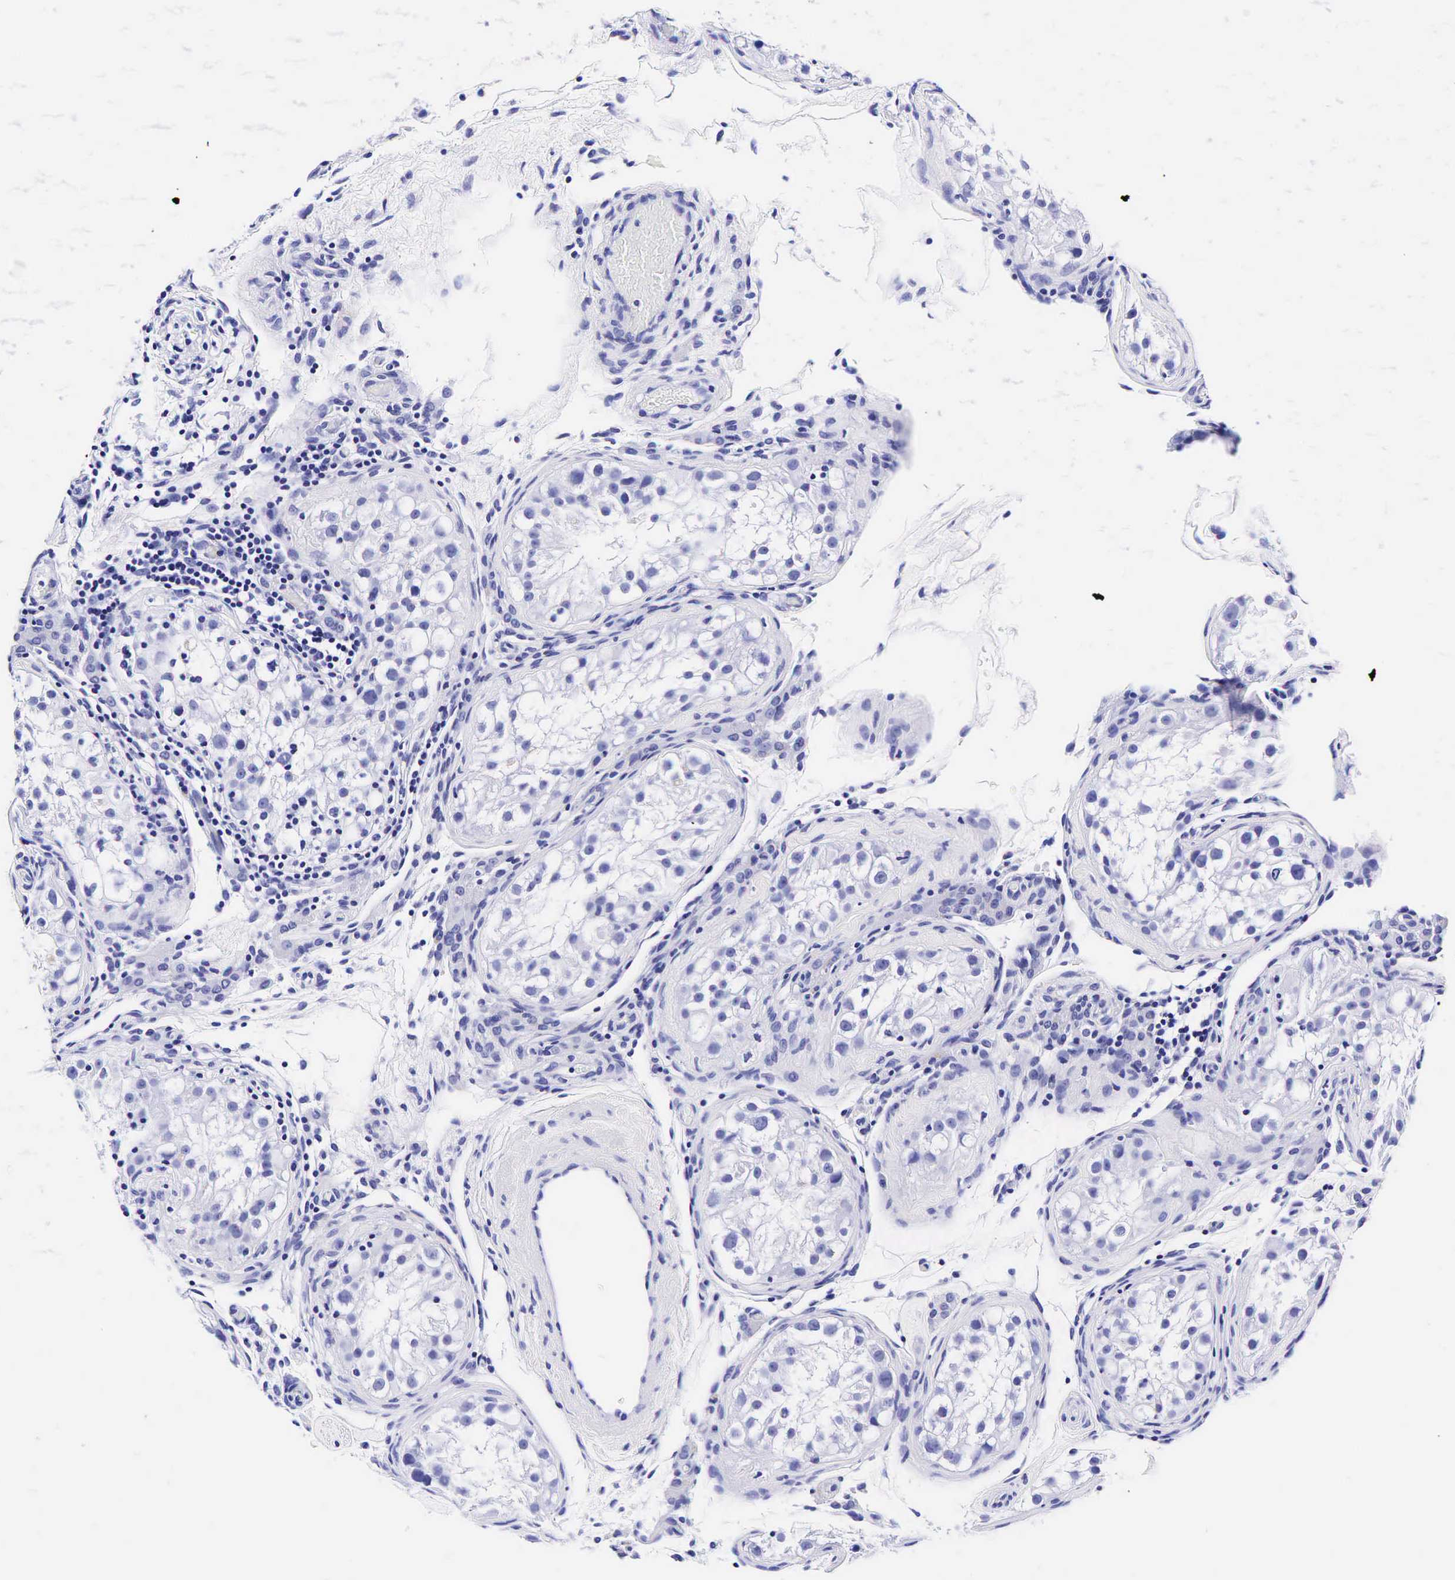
{"staining": {"intensity": "negative", "quantity": "none", "location": "none"}, "tissue": "testis", "cell_type": "Cells in seminiferous ducts", "image_type": "normal", "snomed": [{"axis": "morphology", "description": "Normal tissue, NOS"}, {"axis": "topography", "description": "Testis"}], "caption": "Cells in seminiferous ducts are negative for protein expression in unremarkable human testis. (DAB IHC with hematoxylin counter stain).", "gene": "GCG", "patient": {"sex": "male", "age": 24}}